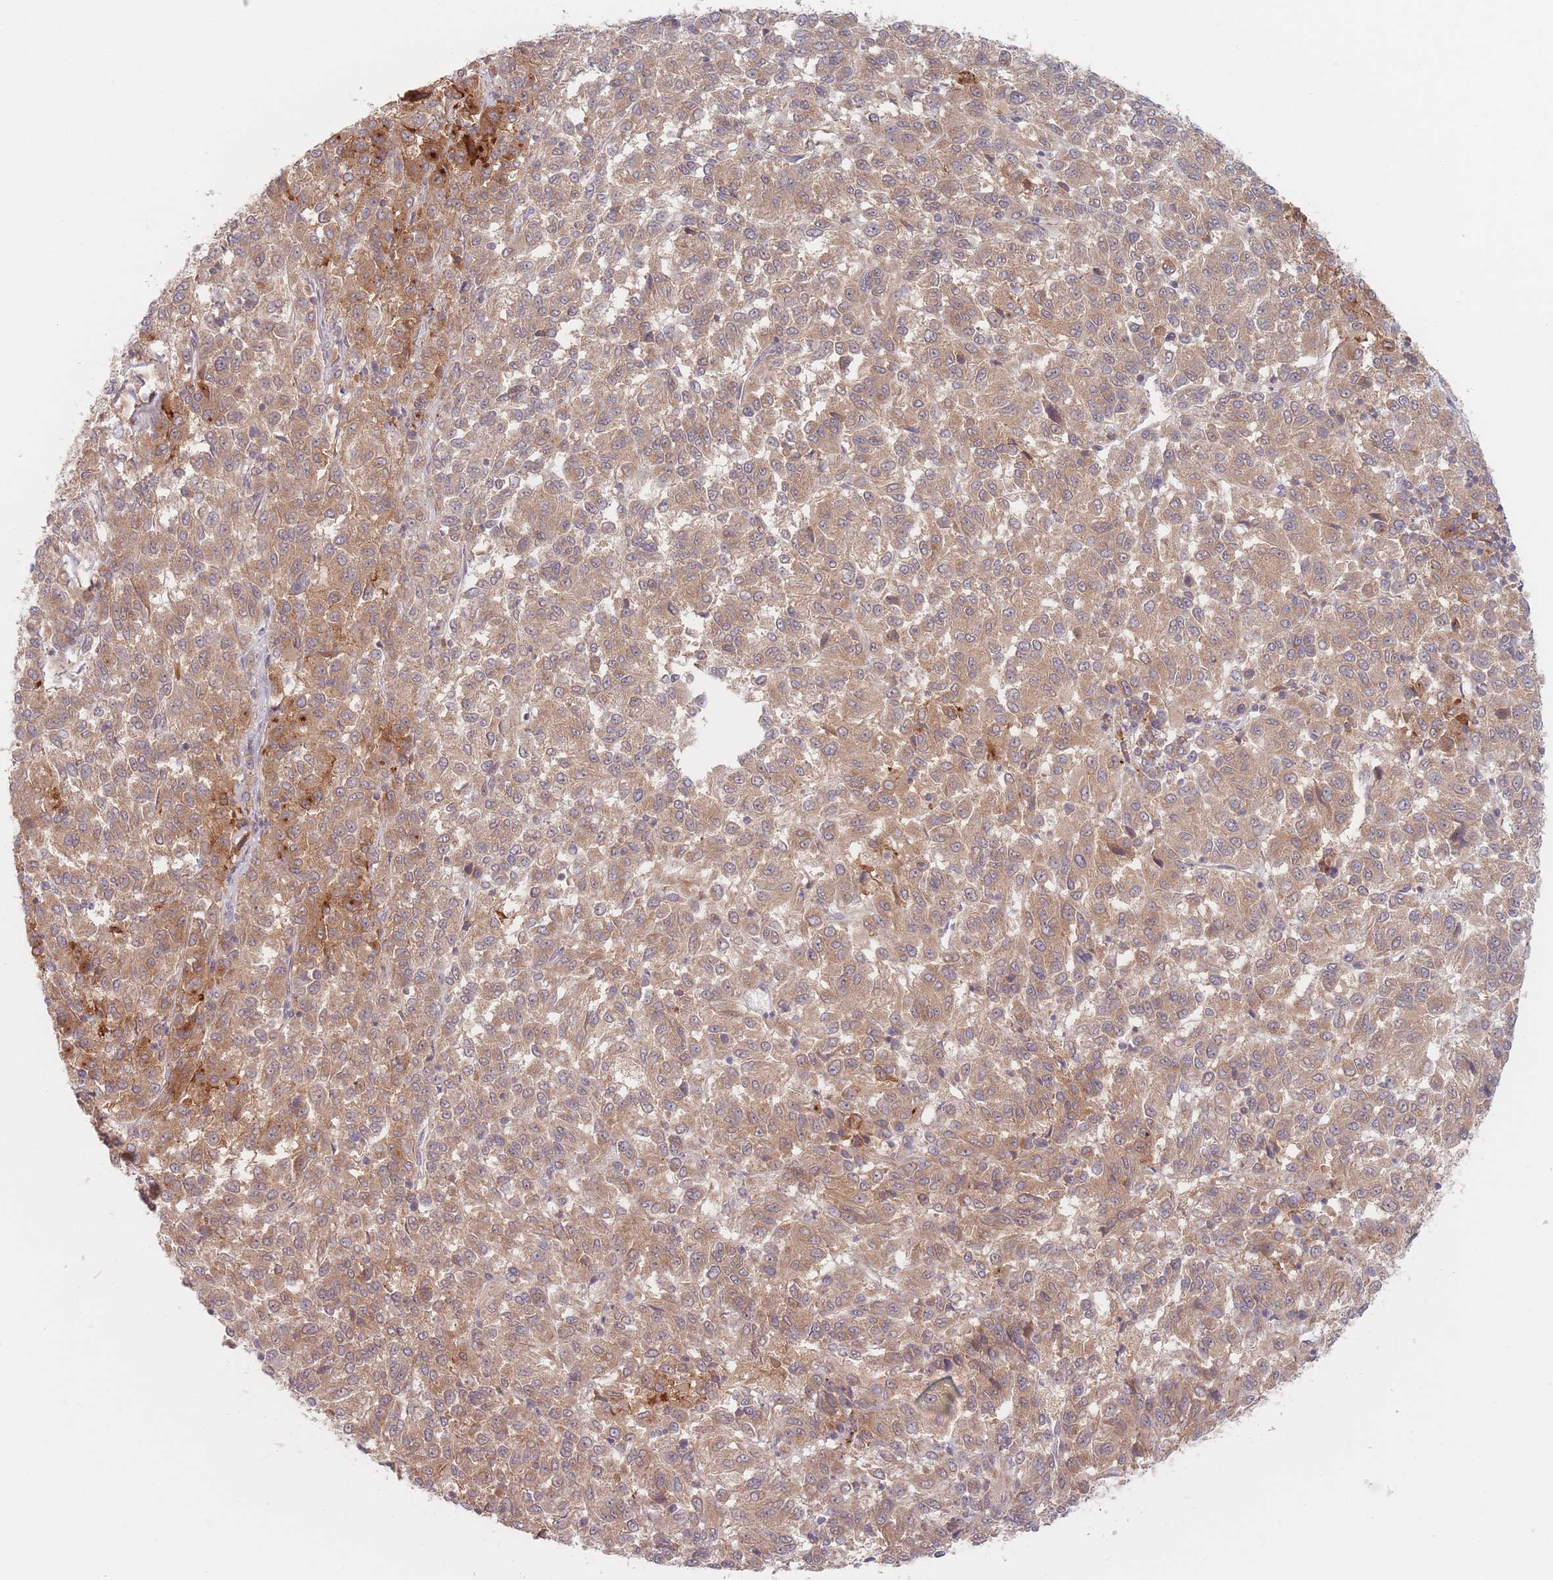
{"staining": {"intensity": "moderate", "quantity": ">75%", "location": "cytoplasmic/membranous"}, "tissue": "melanoma", "cell_type": "Tumor cells", "image_type": "cancer", "snomed": [{"axis": "morphology", "description": "Malignant melanoma, Metastatic site"}, {"axis": "topography", "description": "Lung"}], "caption": "A brown stain labels moderate cytoplasmic/membranous staining of a protein in melanoma tumor cells.", "gene": "PPM1A", "patient": {"sex": "male", "age": 64}}